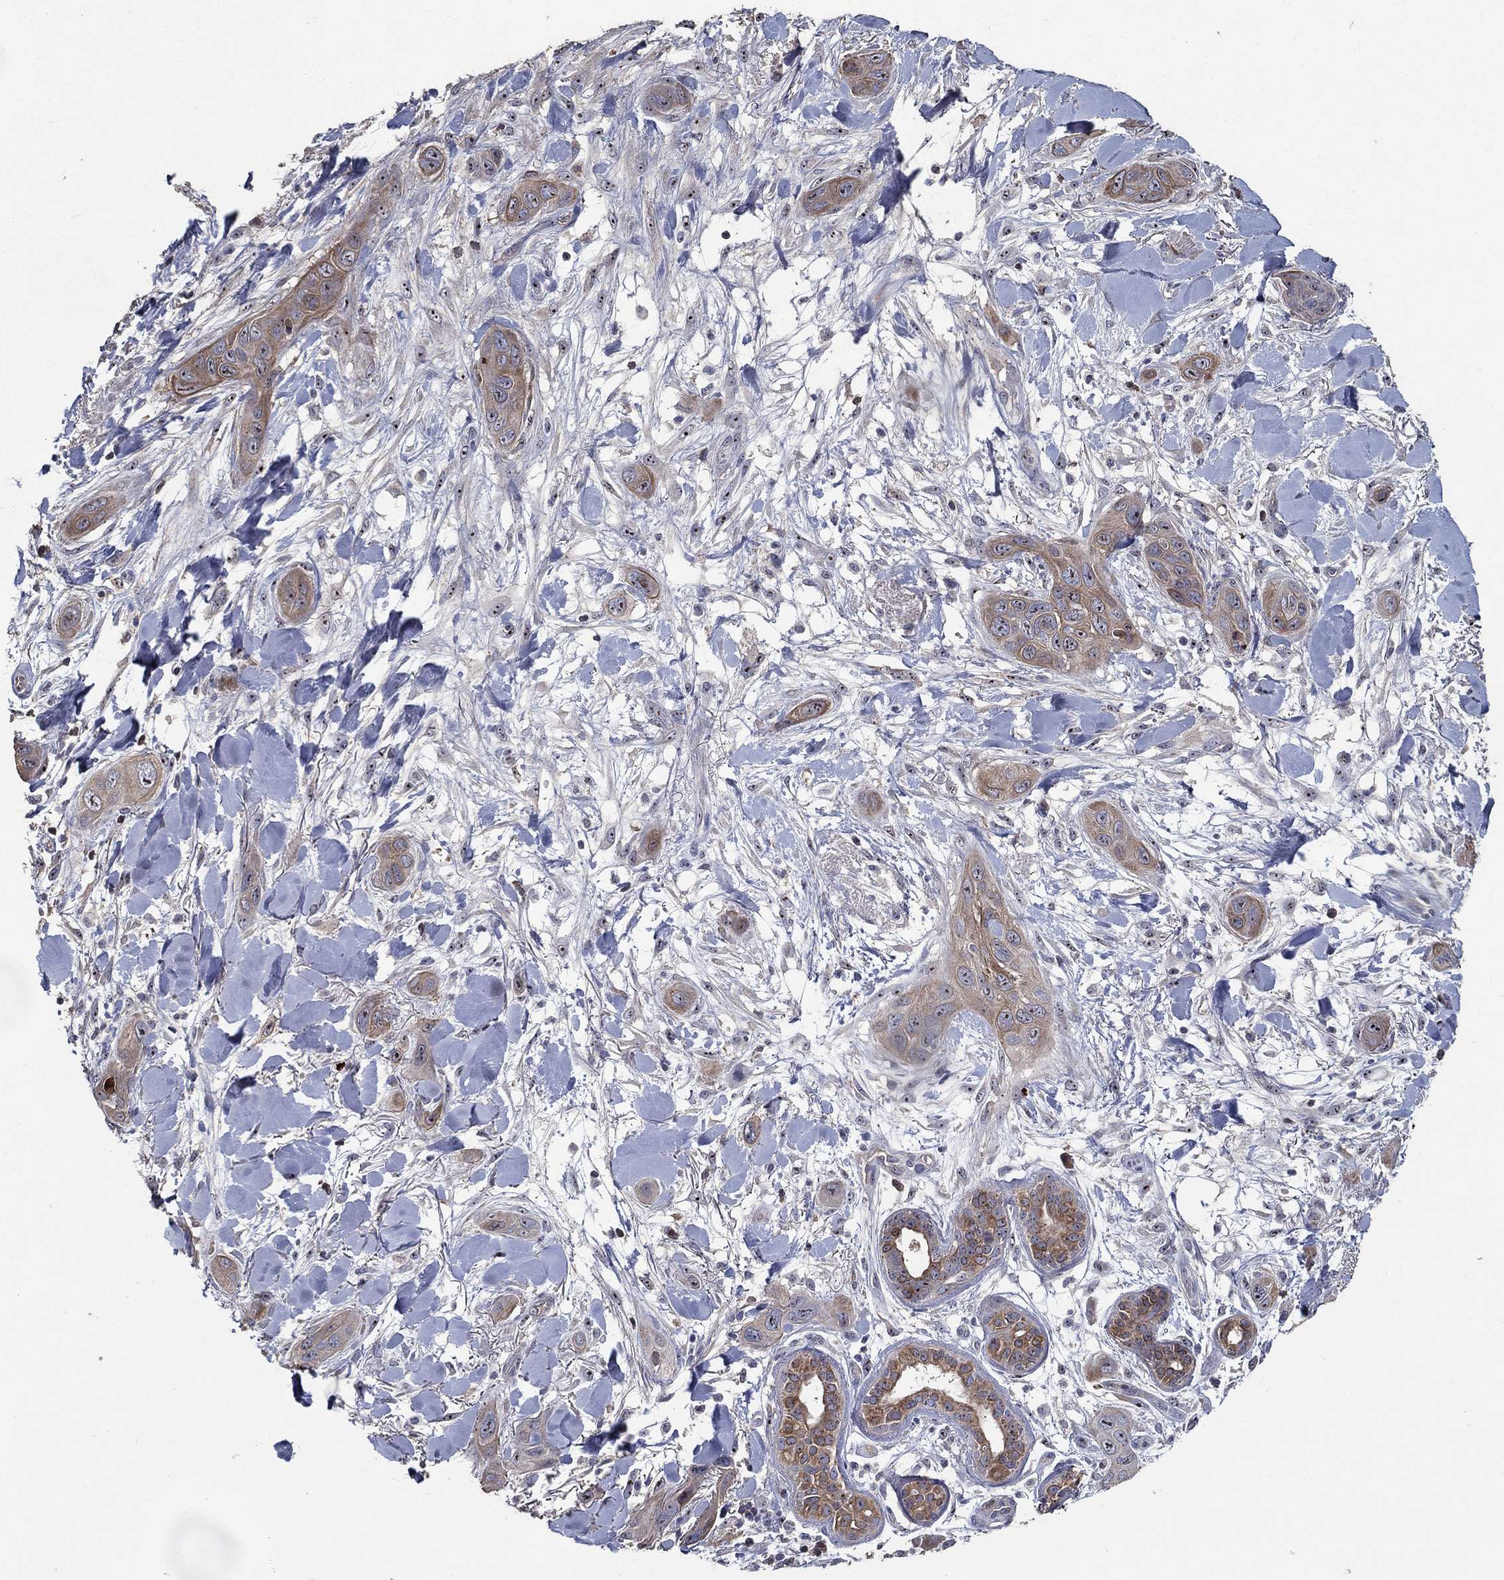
{"staining": {"intensity": "weak", "quantity": "25%-75%", "location": "cytoplasmic/membranous"}, "tissue": "skin cancer", "cell_type": "Tumor cells", "image_type": "cancer", "snomed": [{"axis": "morphology", "description": "Squamous cell carcinoma, NOS"}, {"axis": "topography", "description": "Skin"}], "caption": "The immunohistochemical stain labels weak cytoplasmic/membranous staining in tumor cells of squamous cell carcinoma (skin) tissue.", "gene": "EFNA1", "patient": {"sex": "male", "age": 78}}